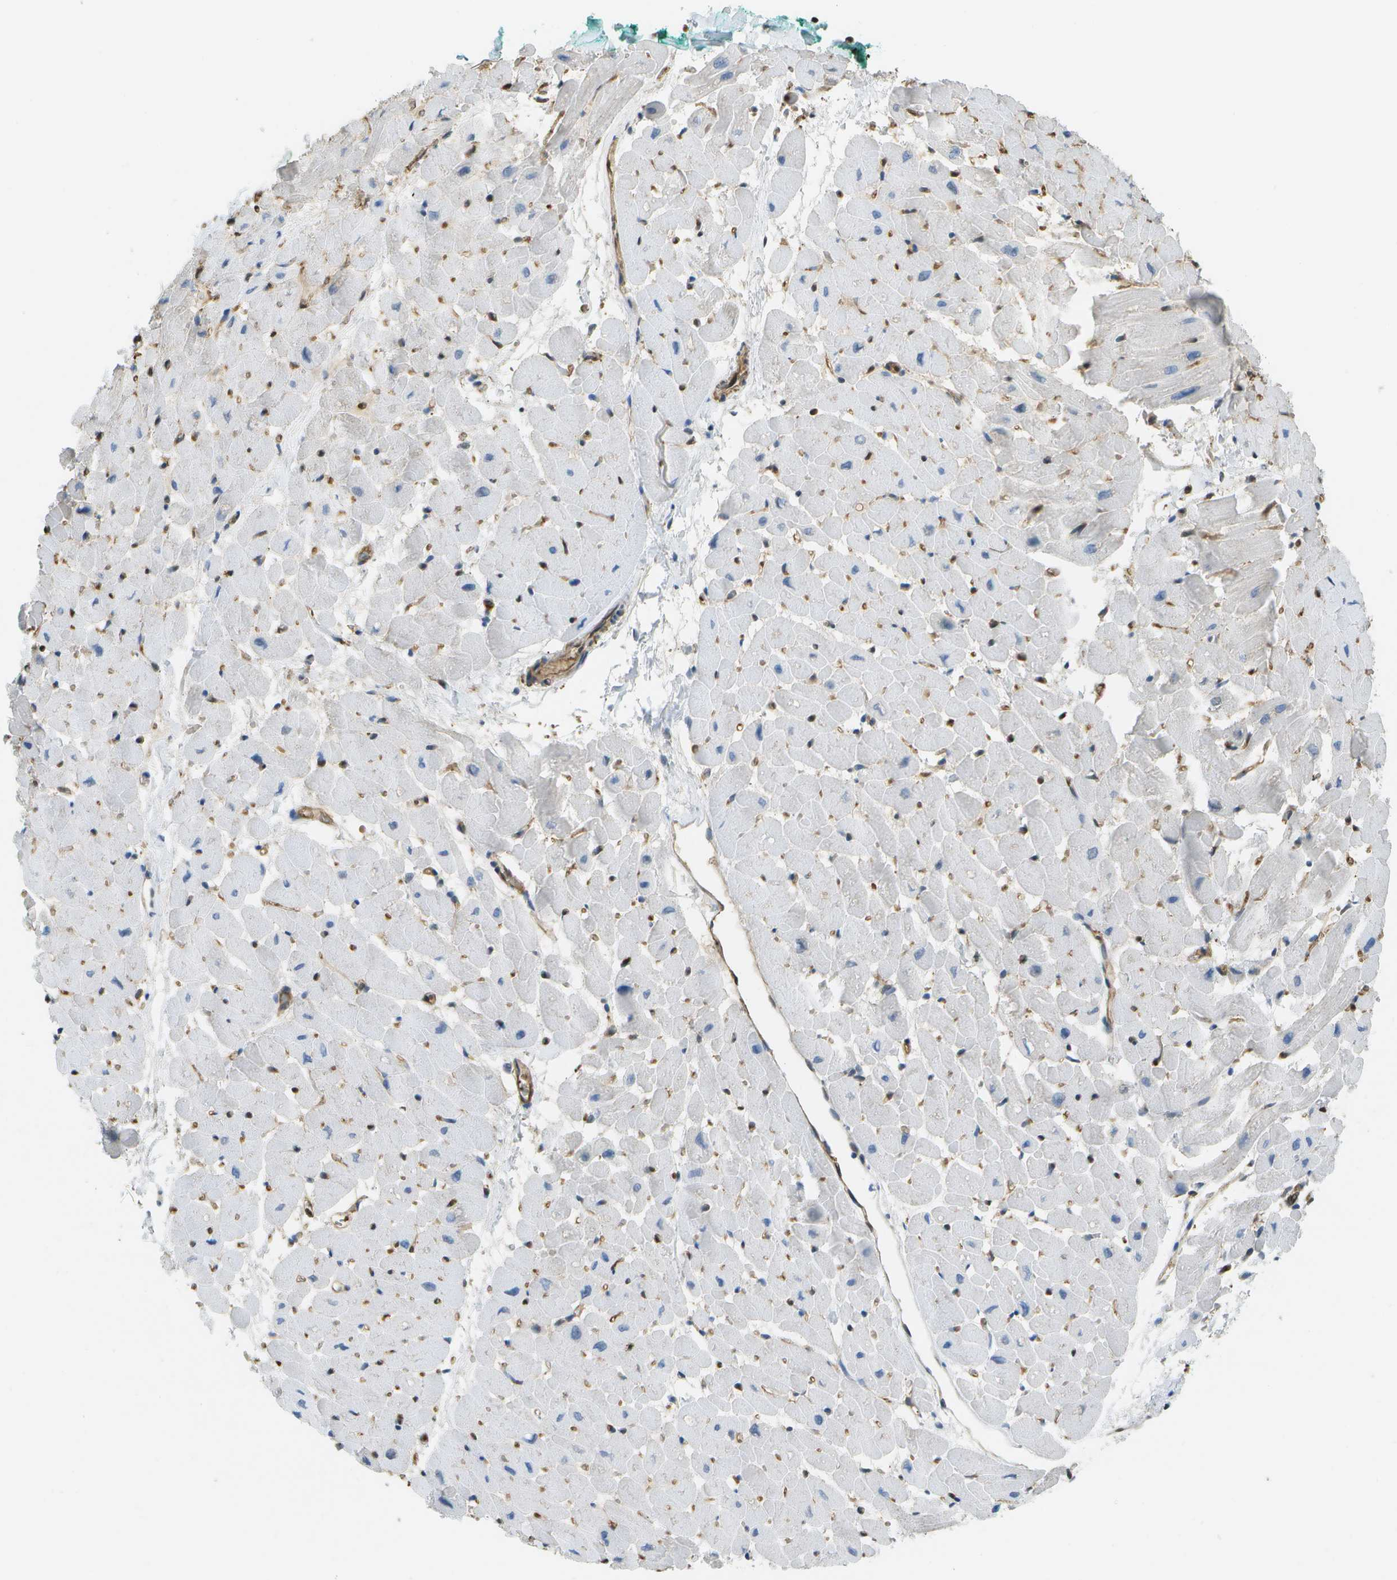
{"staining": {"intensity": "negative", "quantity": "none", "location": "none"}, "tissue": "heart muscle", "cell_type": "Cardiomyocytes", "image_type": "normal", "snomed": [{"axis": "morphology", "description": "Normal tissue, NOS"}, {"axis": "topography", "description": "Heart"}], "caption": "This is a histopathology image of IHC staining of benign heart muscle, which shows no expression in cardiomyocytes. The staining is performed using DAB brown chromogen with nuclei counter-stained in using hematoxylin.", "gene": "CACHD1", "patient": {"sex": "male", "age": 45}}